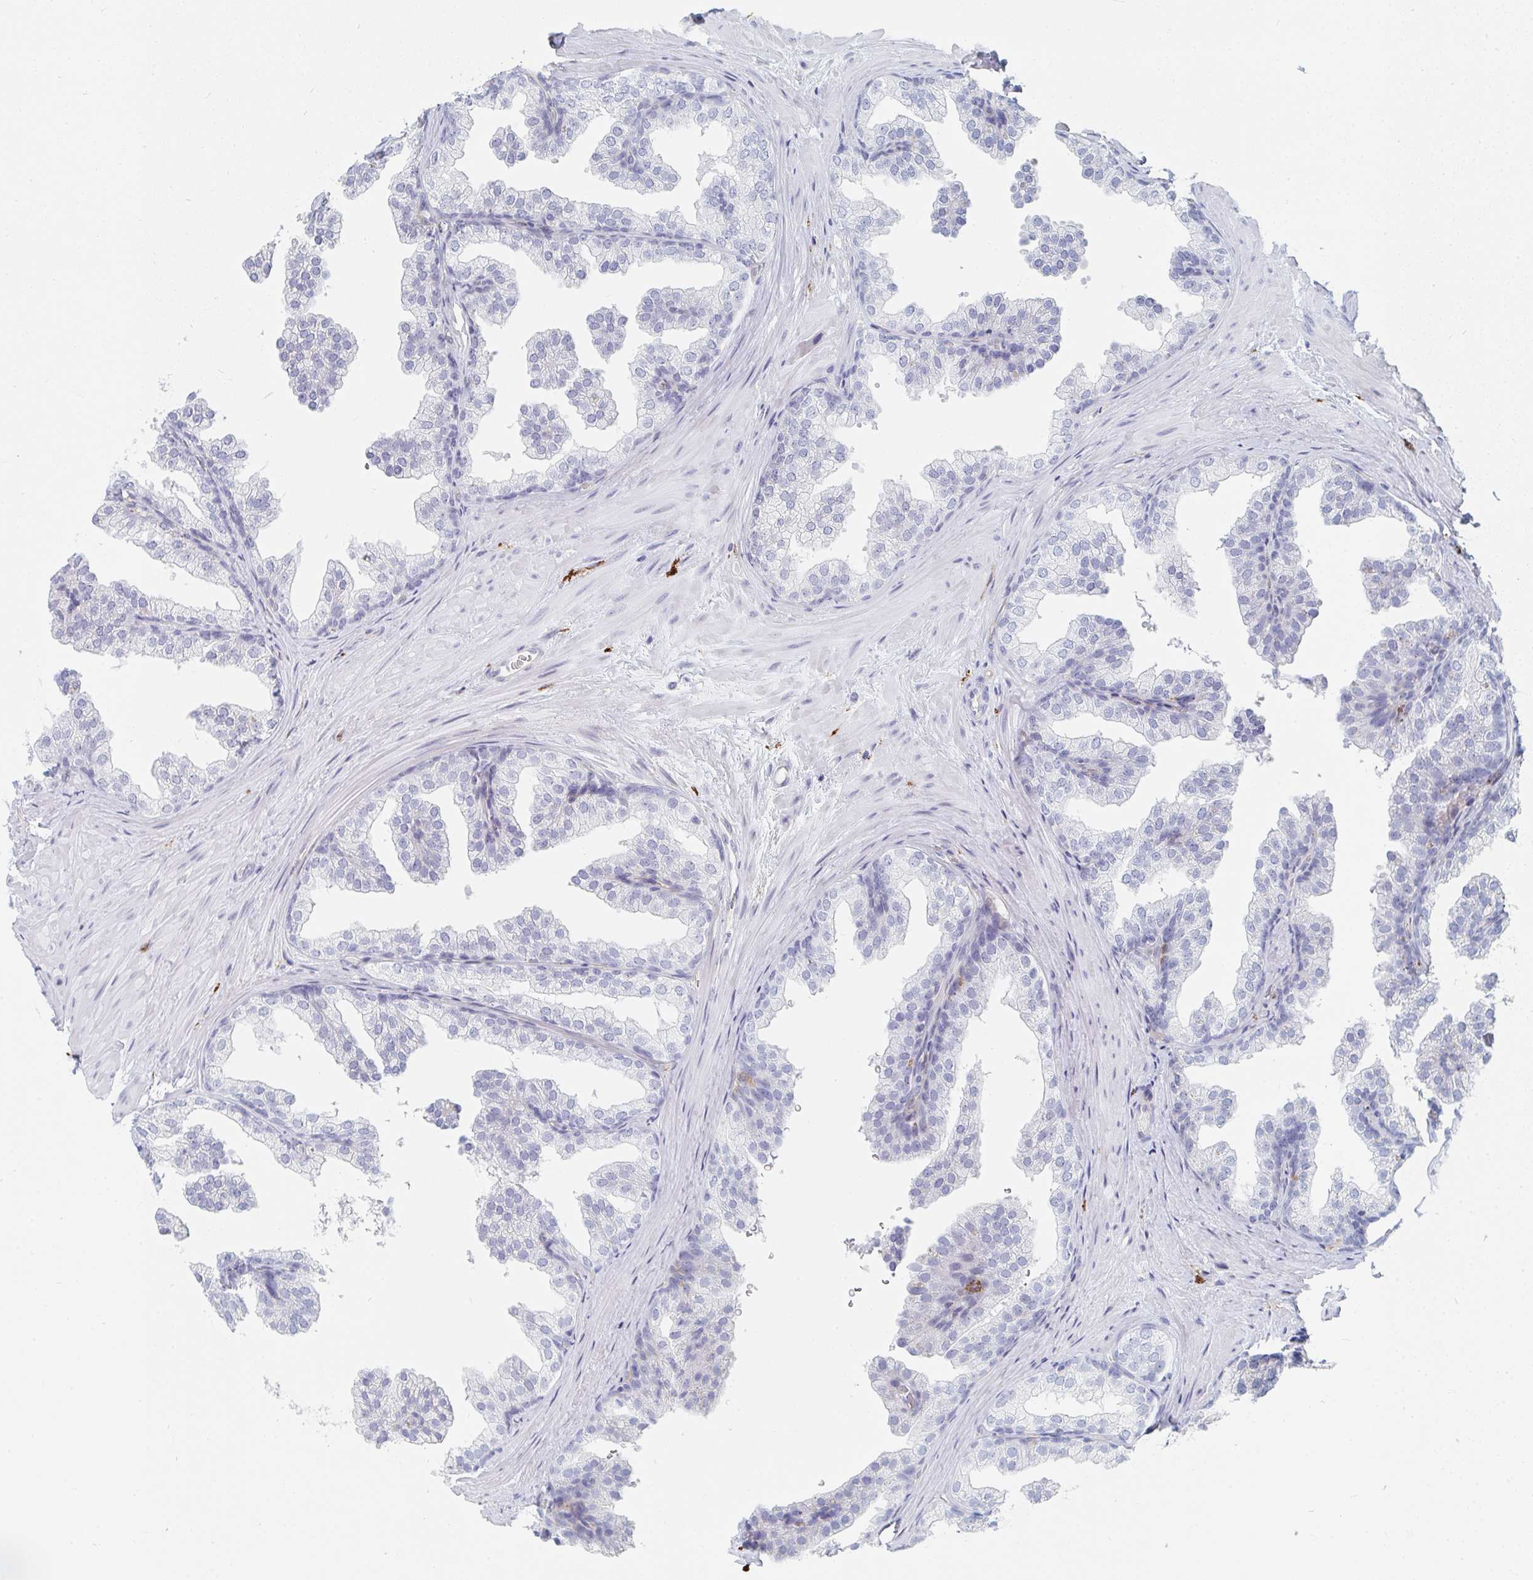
{"staining": {"intensity": "negative", "quantity": "none", "location": "none"}, "tissue": "prostate", "cell_type": "Glandular cells", "image_type": "normal", "snomed": [{"axis": "morphology", "description": "Normal tissue, NOS"}, {"axis": "topography", "description": "Prostate"}], "caption": "A micrograph of prostate stained for a protein demonstrates no brown staining in glandular cells. Brightfield microscopy of immunohistochemistry (IHC) stained with DAB (brown) and hematoxylin (blue), captured at high magnification.", "gene": "DAB2", "patient": {"sex": "male", "age": 37}}